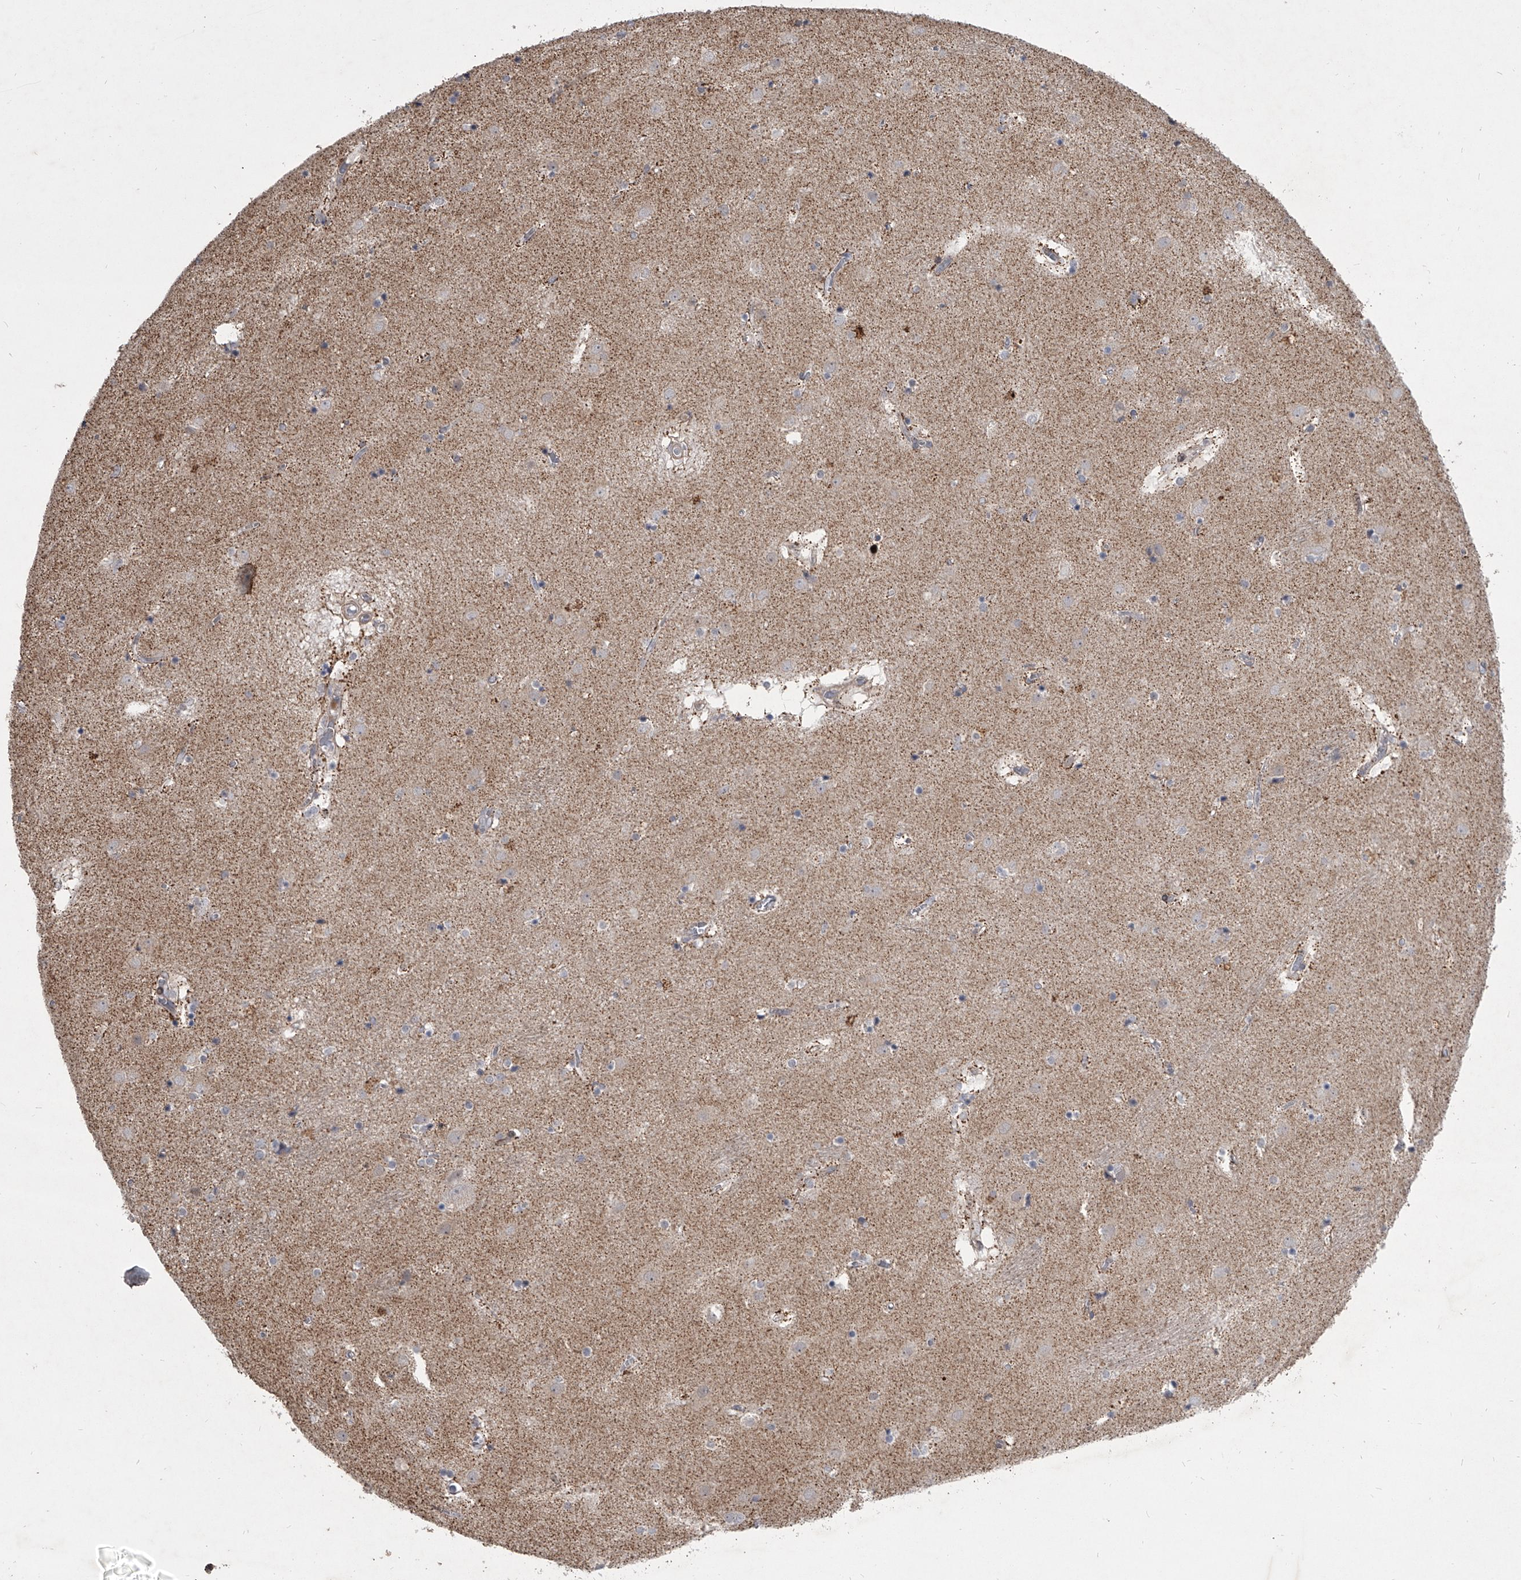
{"staining": {"intensity": "negative", "quantity": "none", "location": "none"}, "tissue": "caudate", "cell_type": "Glial cells", "image_type": "normal", "snomed": [{"axis": "morphology", "description": "Normal tissue, NOS"}, {"axis": "topography", "description": "Lateral ventricle wall"}], "caption": "An immunohistochemistry micrograph of benign caudate is shown. There is no staining in glial cells of caudate.", "gene": "HEATR6", "patient": {"sex": "male", "age": 70}}